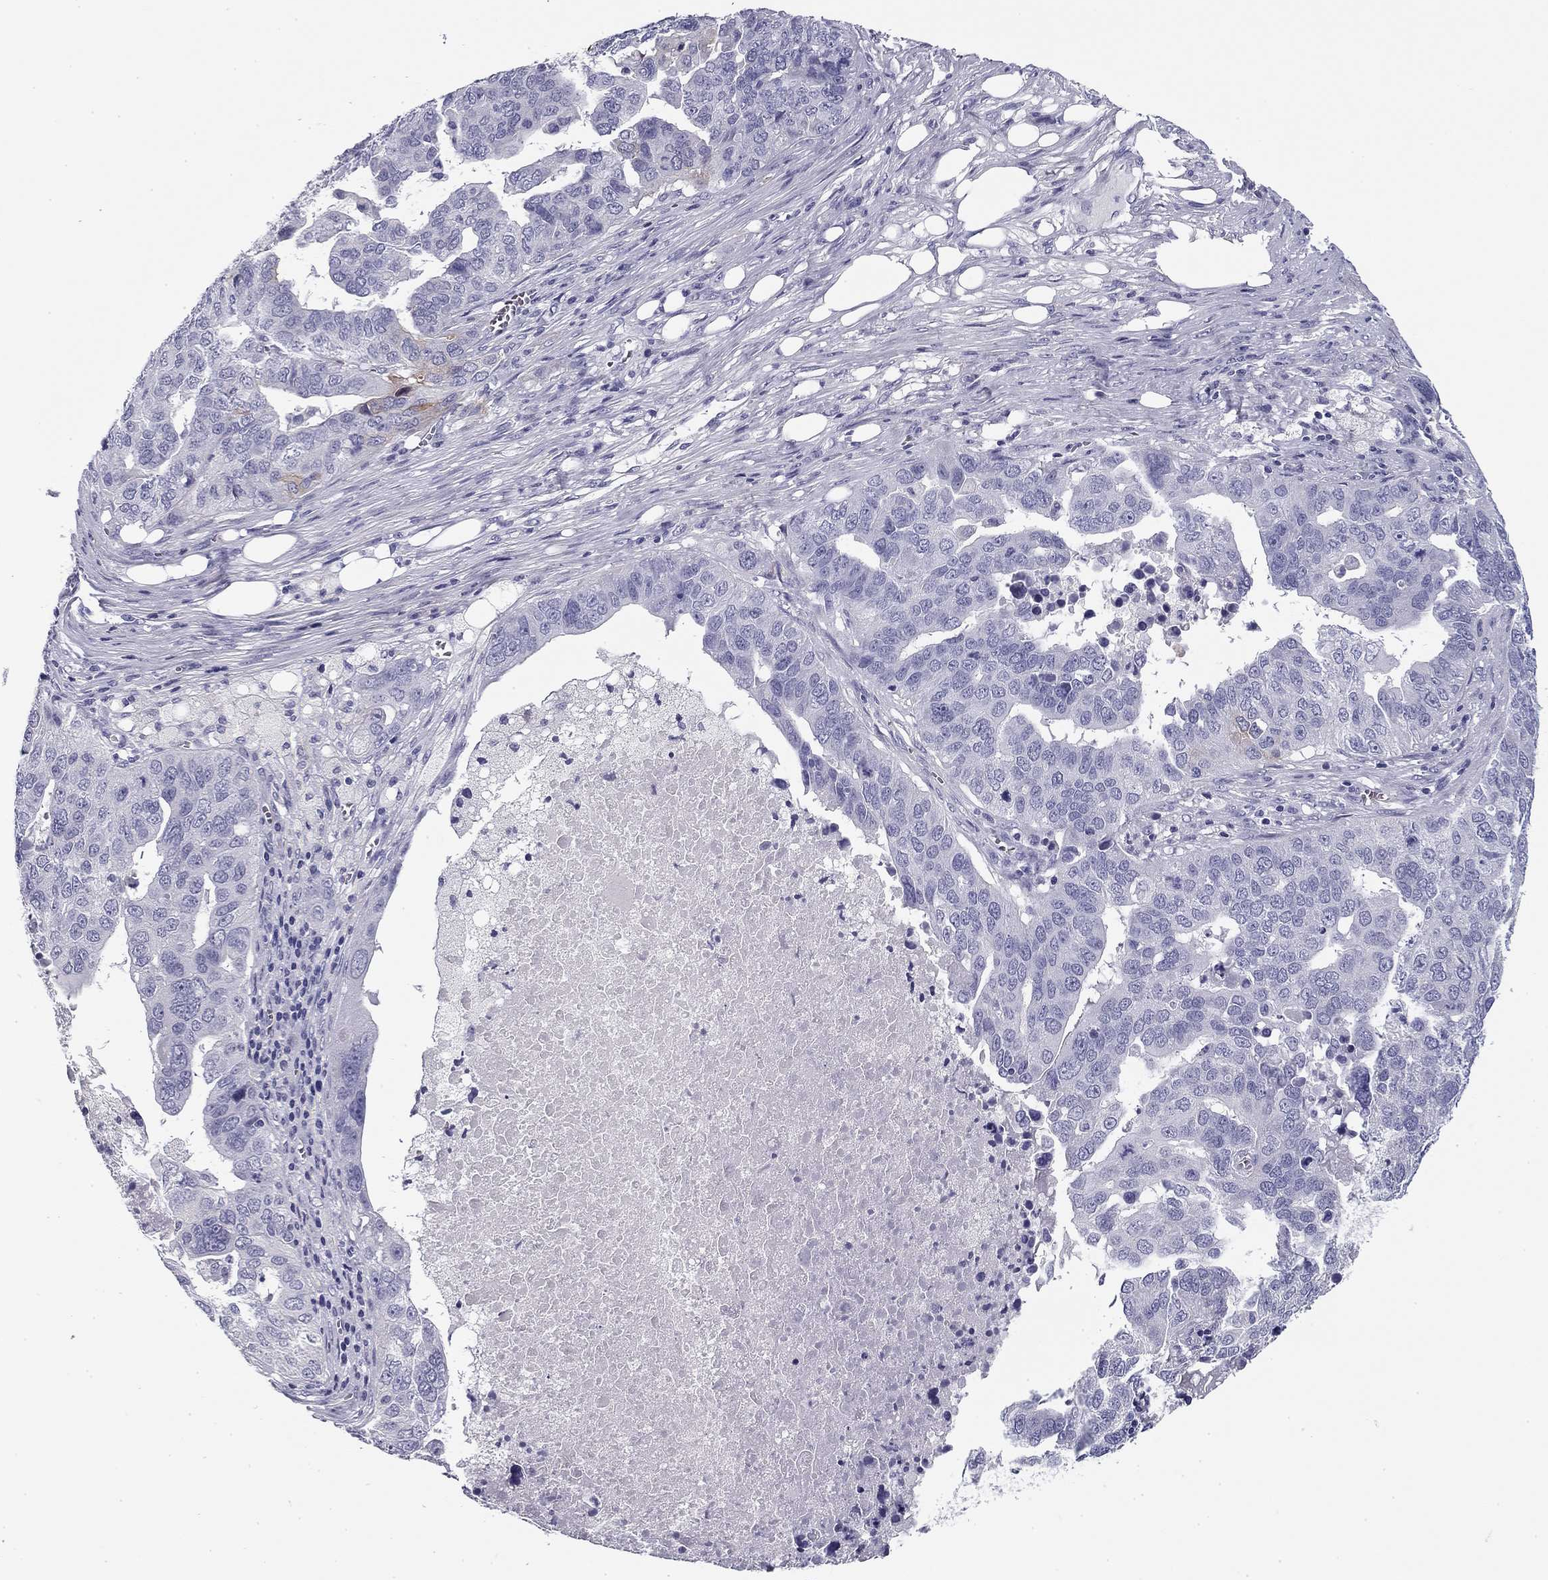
{"staining": {"intensity": "negative", "quantity": "none", "location": "none"}, "tissue": "ovarian cancer", "cell_type": "Tumor cells", "image_type": "cancer", "snomed": [{"axis": "morphology", "description": "Carcinoma, endometroid"}, {"axis": "topography", "description": "Soft tissue"}, {"axis": "topography", "description": "Ovary"}], "caption": "This is an immunohistochemistry photomicrograph of human ovarian endometroid carcinoma. There is no positivity in tumor cells.", "gene": "FLNC", "patient": {"sex": "female", "age": 52}}